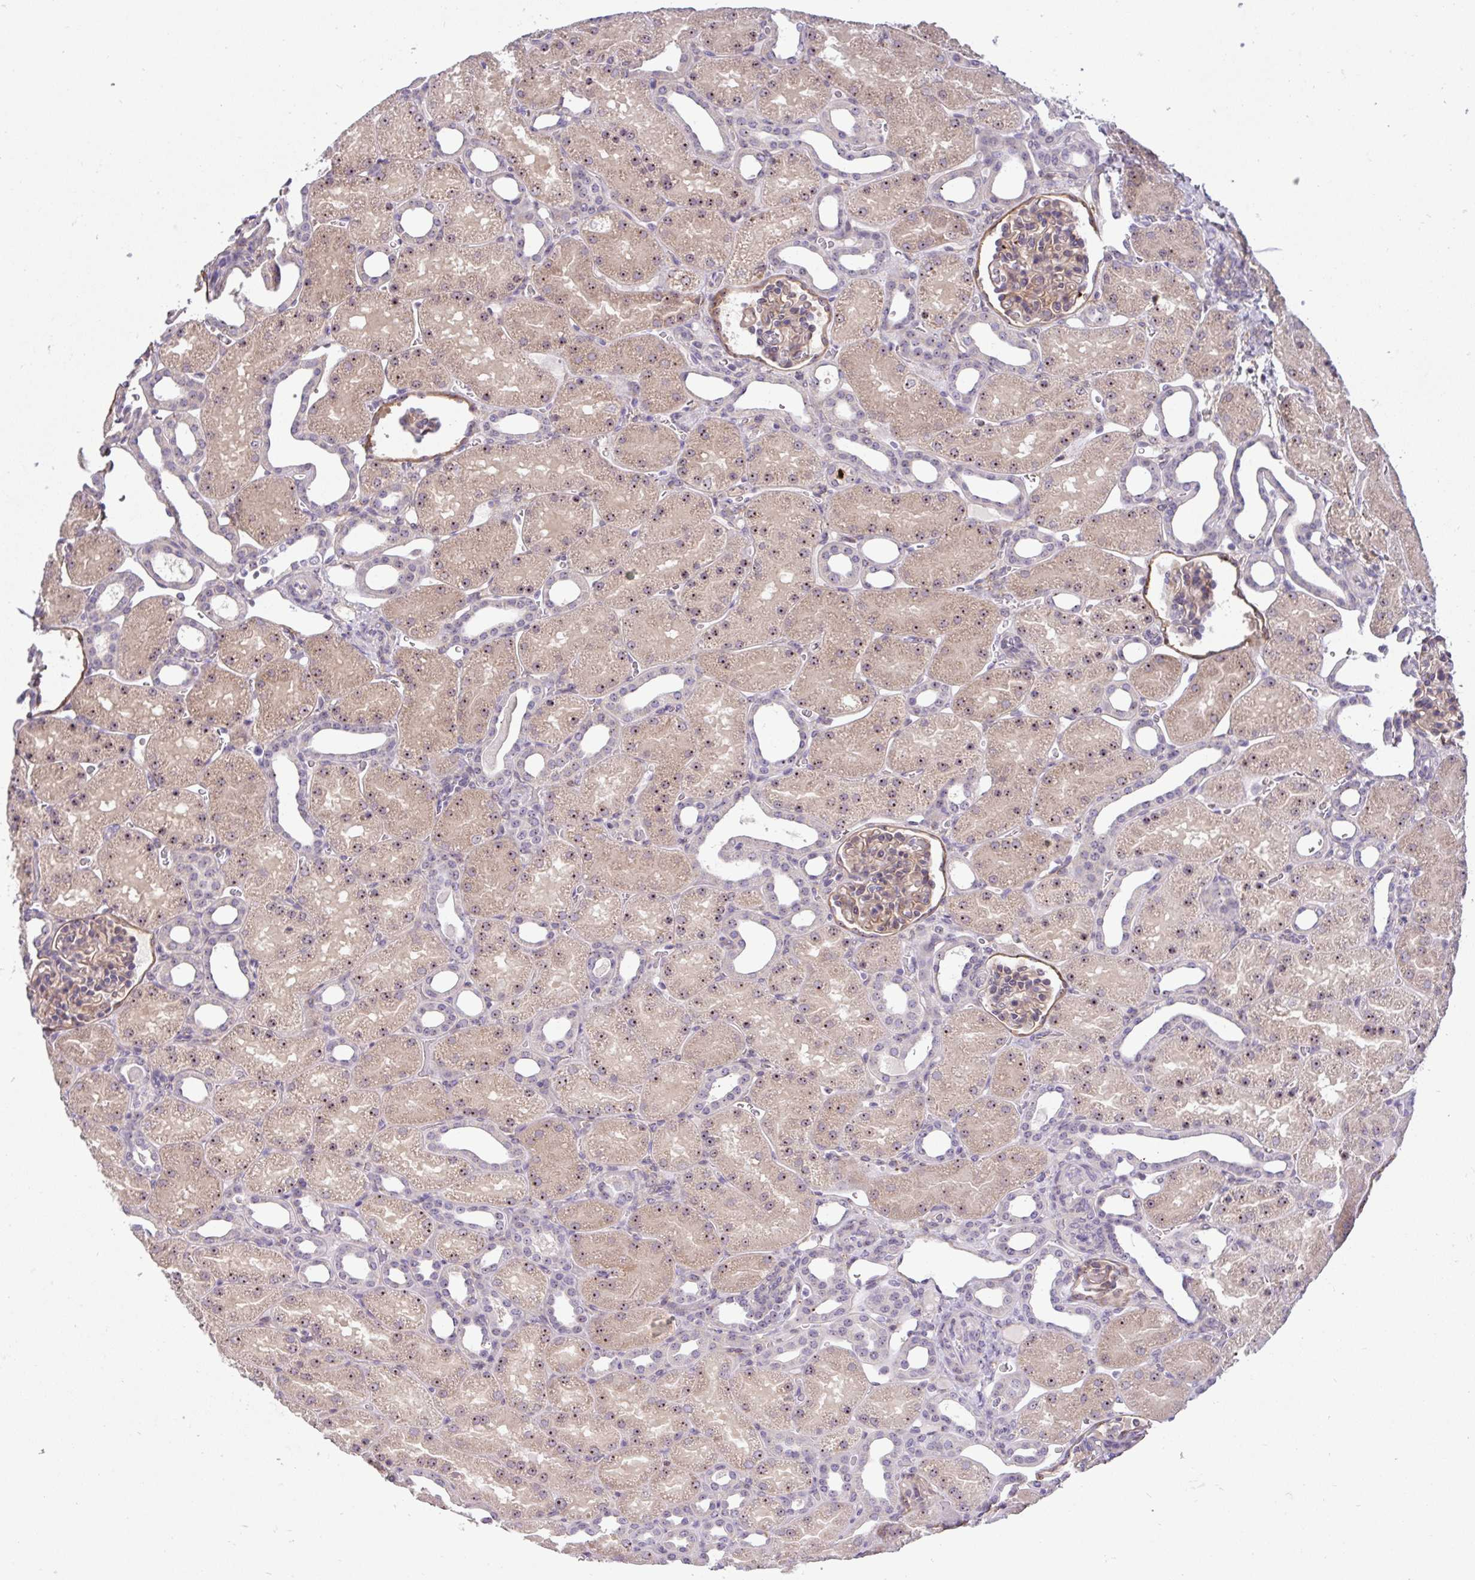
{"staining": {"intensity": "moderate", "quantity": "25%-75%", "location": "cytoplasmic/membranous"}, "tissue": "kidney", "cell_type": "Cells in glomeruli", "image_type": "normal", "snomed": [{"axis": "morphology", "description": "Normal tissue, NOS"}, {"axis": "topography", "description": "Kidney"}], "caption": "An image of kidney stained for a protein shows moderate cytoplasmic/membranous brown staining in cells in glomeruli. Immunohistochemistry (ihc) stains the protein of interest in brown and the nuclei are stained blue.", "gene": "MXRA8", "patient": {"sex": "male", "age": 2}}